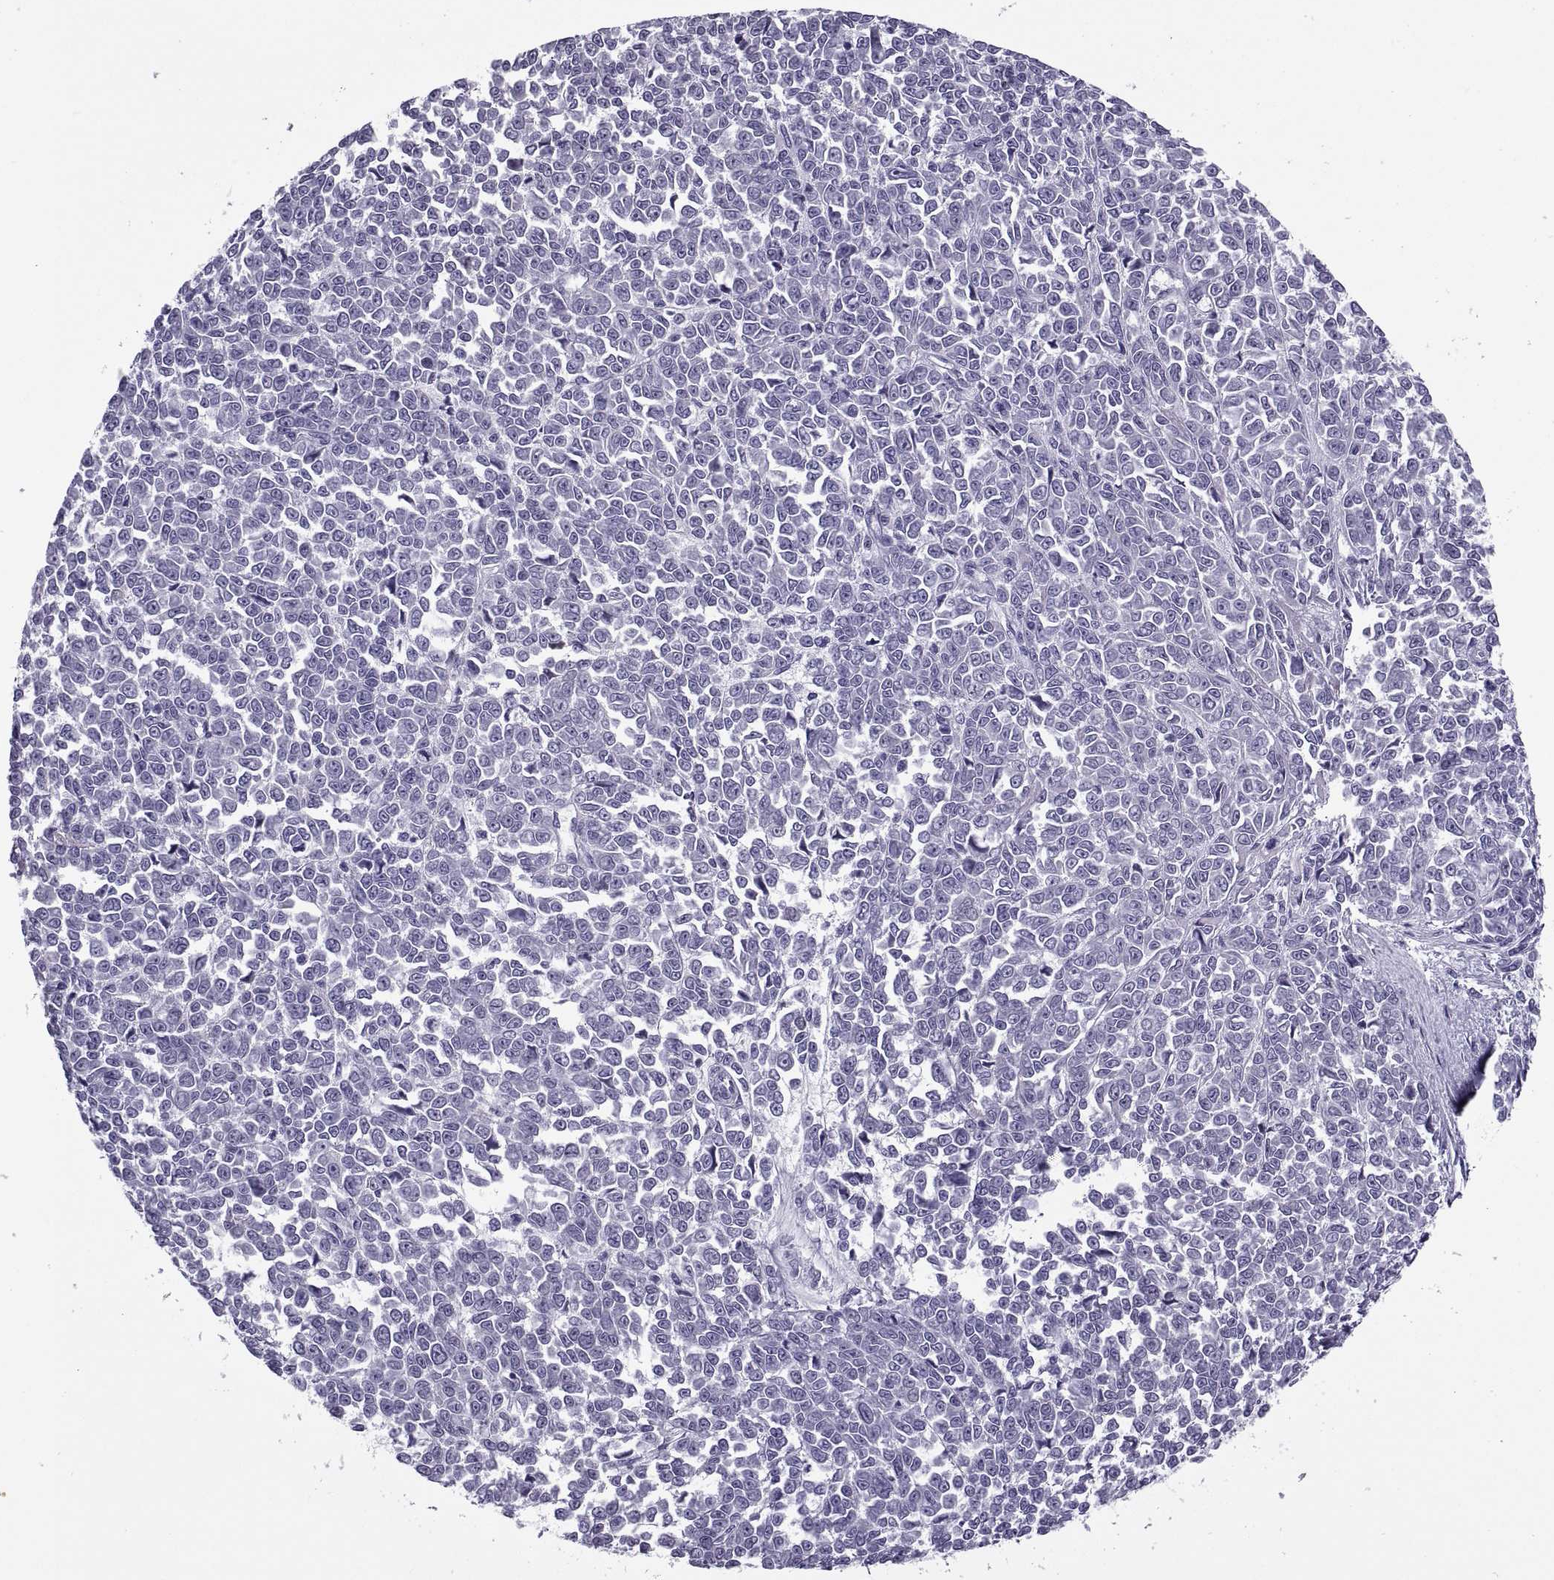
{"staining": {"intensity": "negative", "quantity": "none", "location": "none"}, "tissue": "melanoma", "cell_type": "Tumor cells", "image_type": "cancer", "snomed": [{"axis": "morphology", "description": "Malignant melanoma, NOS"}, {"axis": "topography", "description": "Skin"}], "caption": "Tumor cells show no significant protein expression in malignant melanoma.", "gene": "RLBP1", "patient": {"sex": "female", "age": 95}}